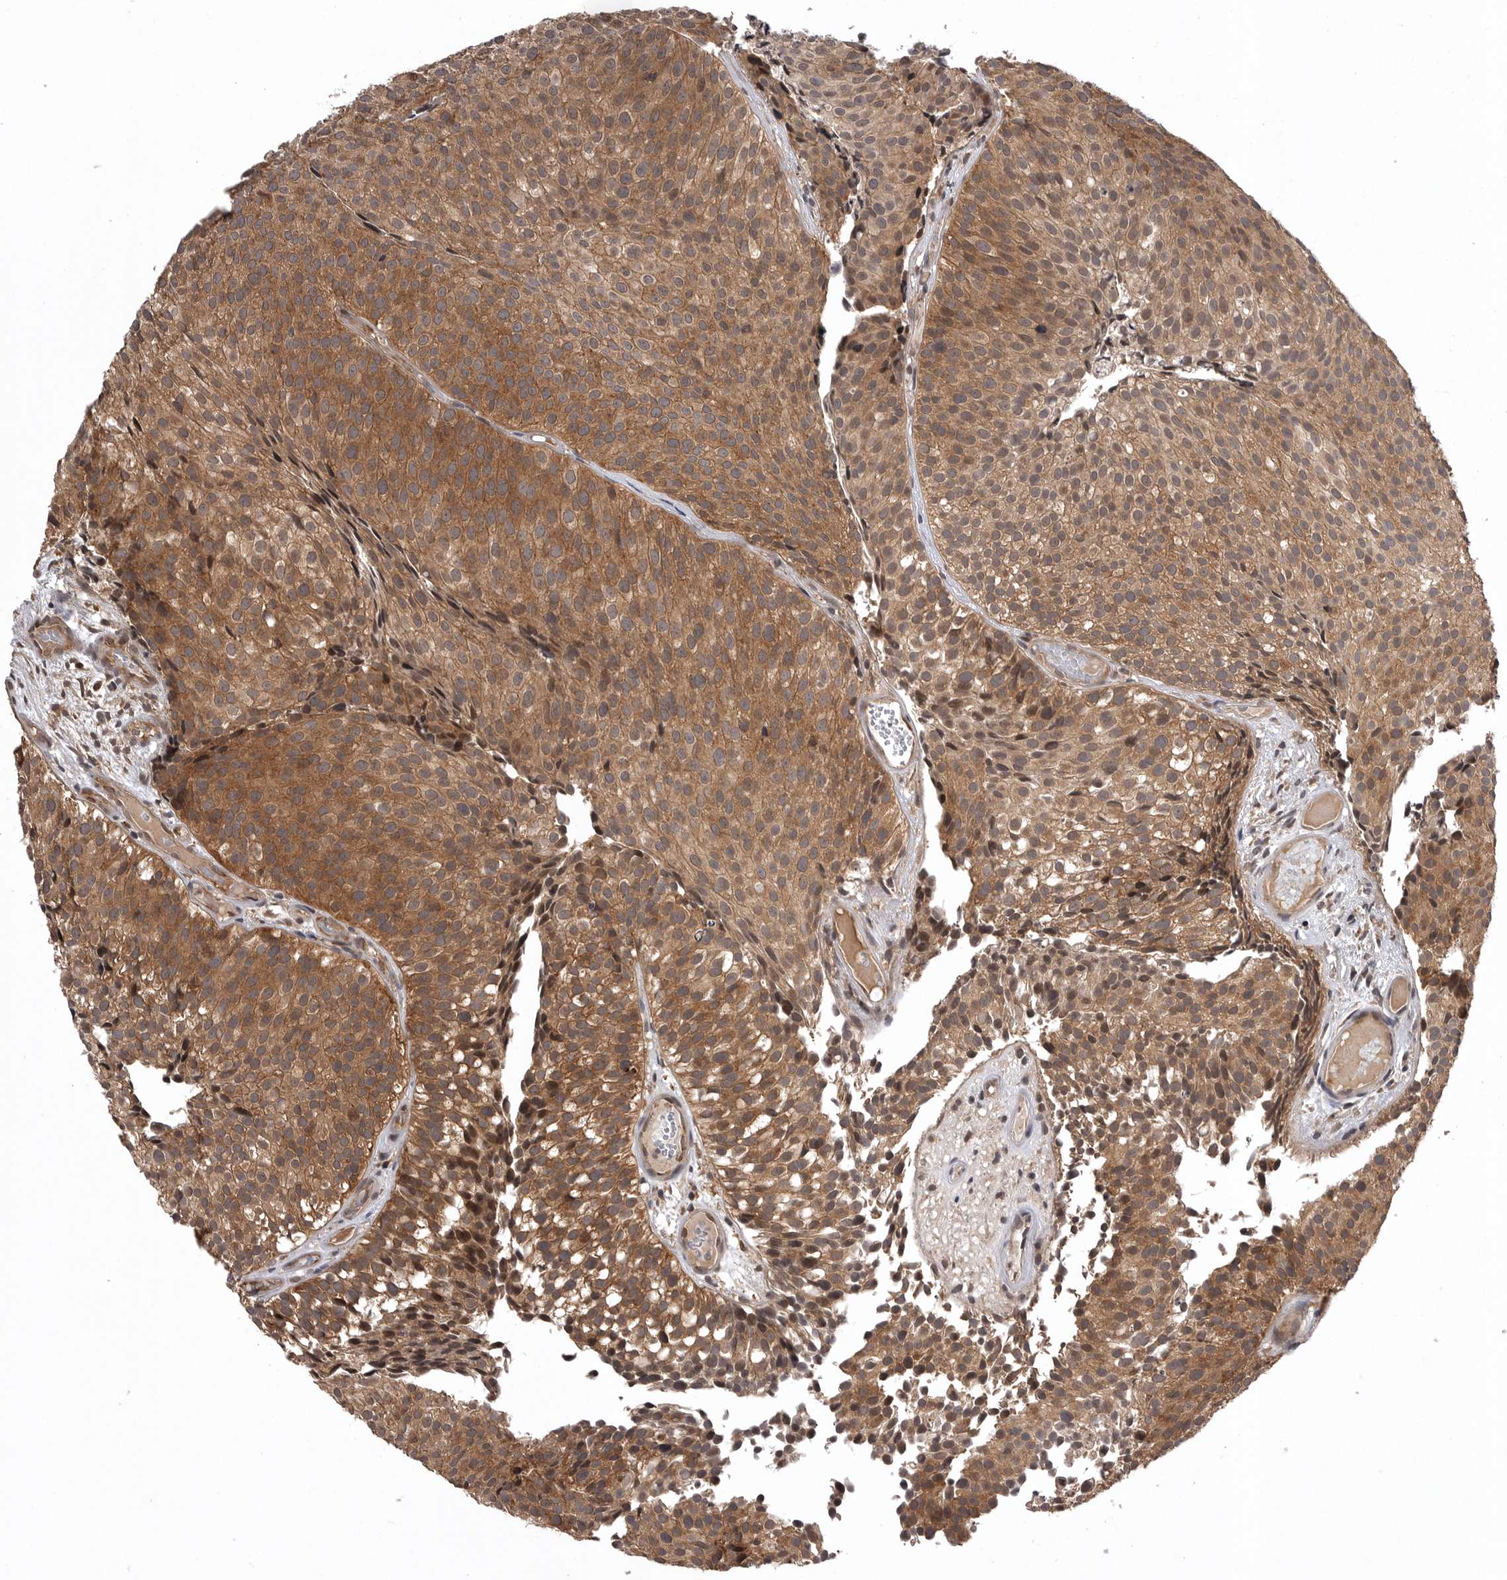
{"staining": {"intensity": "moderate", "quantity": ">75%", "location": "cytoplasmic/membranous,nuclear"}, "tissue": "urothelial cancer", "cell_type": "Tumor cells", "image_type": "cancer", "snomed": [{"axis": "morphology", "description": "Urothelial carcinoma, Low grade"}, {"axis": "topography", "description": "Urinary bladder"}], "caption": "Human urothelial cancer stained with a brown dye exhibits moderate cytoplasmic/membranous and nuclear positive positivity in about >75% of tumor cells.", "gene": "AOAH", "patient": {"sex": "male", "age": 86}}